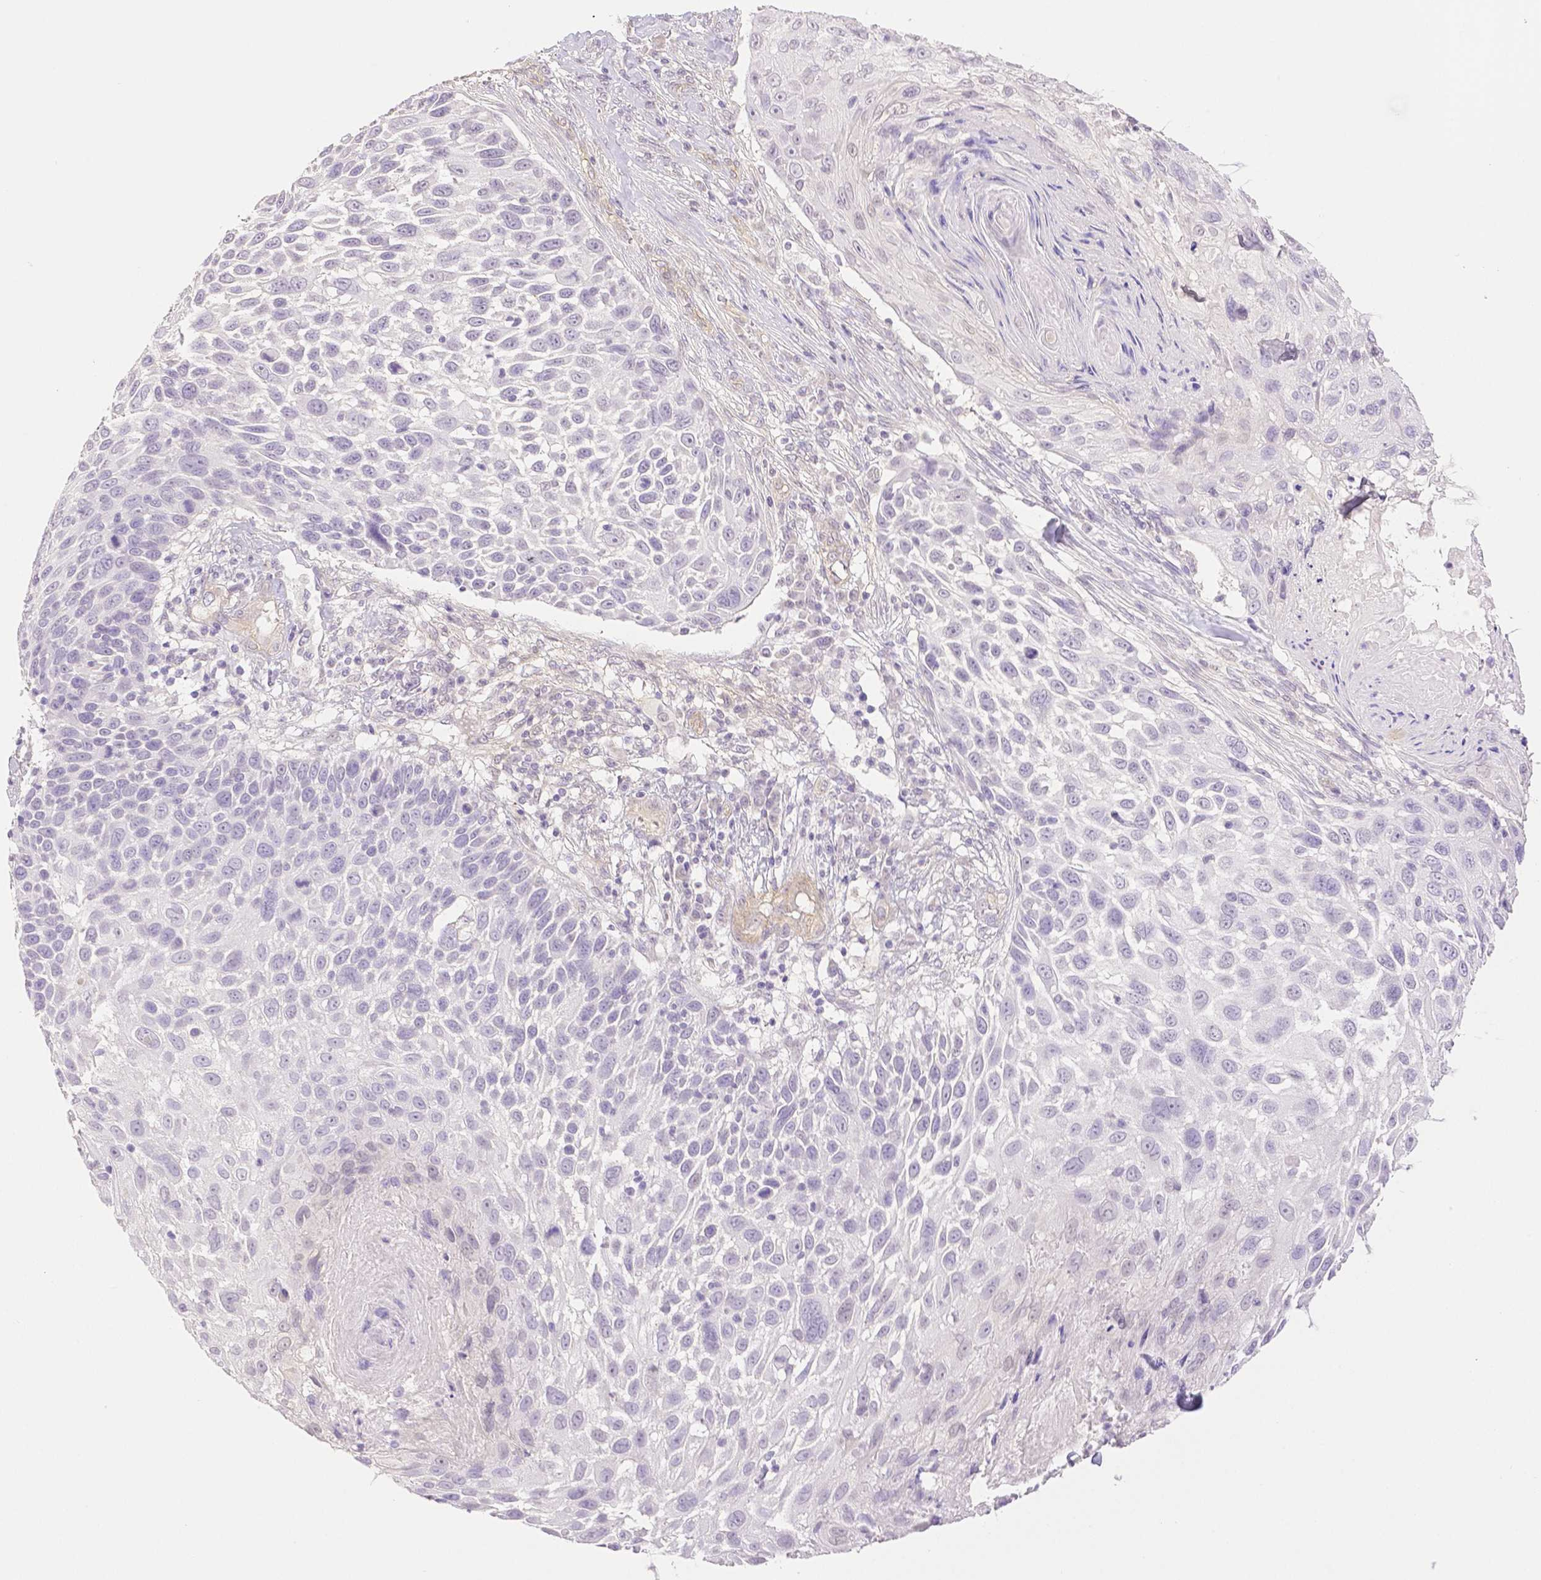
{"staining": {"intensity": "negative", "quantity": "none", "location": "none"}, "tissue": "skin cancer", "cell_type": "Tumor cells", "image_type": "cancer", "snomed": [{"axis": "morphology", "description": "Squamous cell carcinoma, NOS"}, {"axis": "topography", "description": "Skin"}], "caption": "There is no significant staining in tumor cells of squamous cell carcinoma (skin).", "gene": "THY1", "patient": {"sex": "male", "age": 92}}